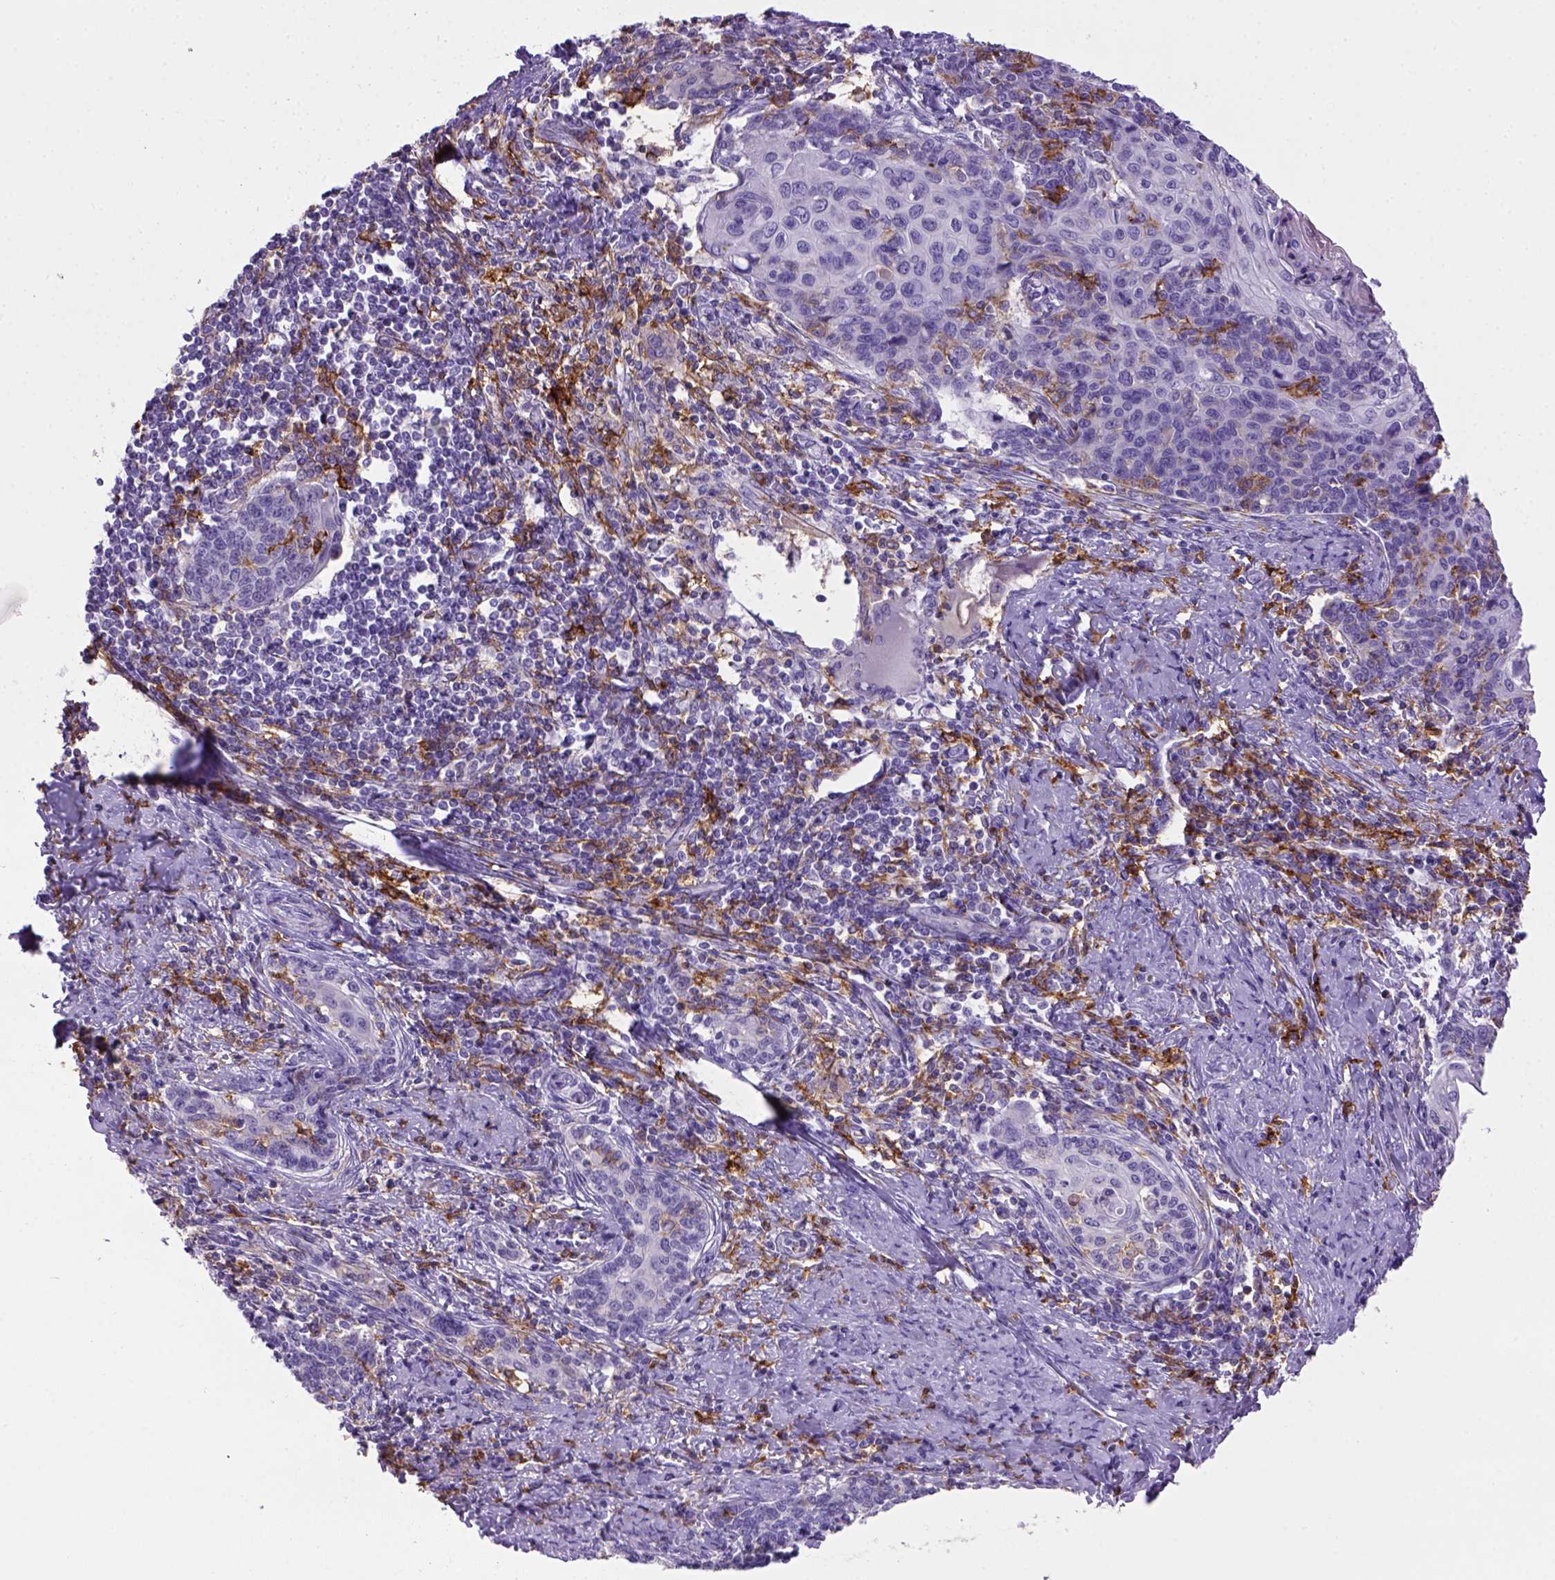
{"staining": {"intensity": "negative", "quantity": "none", "location": "none"}, "tissue": "cervical cancer", "cell_type": "Tumor cells", "image_type": "cancer", "snomed": [{"axis": "morphology", "description": "Squamous cell carcinoma, NOS"}, {"axis": "topography", "description": "Cervix"}], "caption": "Immunohistochemical staining of cervical cancer exhibits no significant expression in tumor cells. Brightfield microscopy of immunohistochemistry (IHC) stained with DAB (3,3'-diaminobenzidine) (brown) and hematoxylin (blue), captured at high magnification.", "gene": "CD14", "patient": {"sex": "female", "age": 39}}